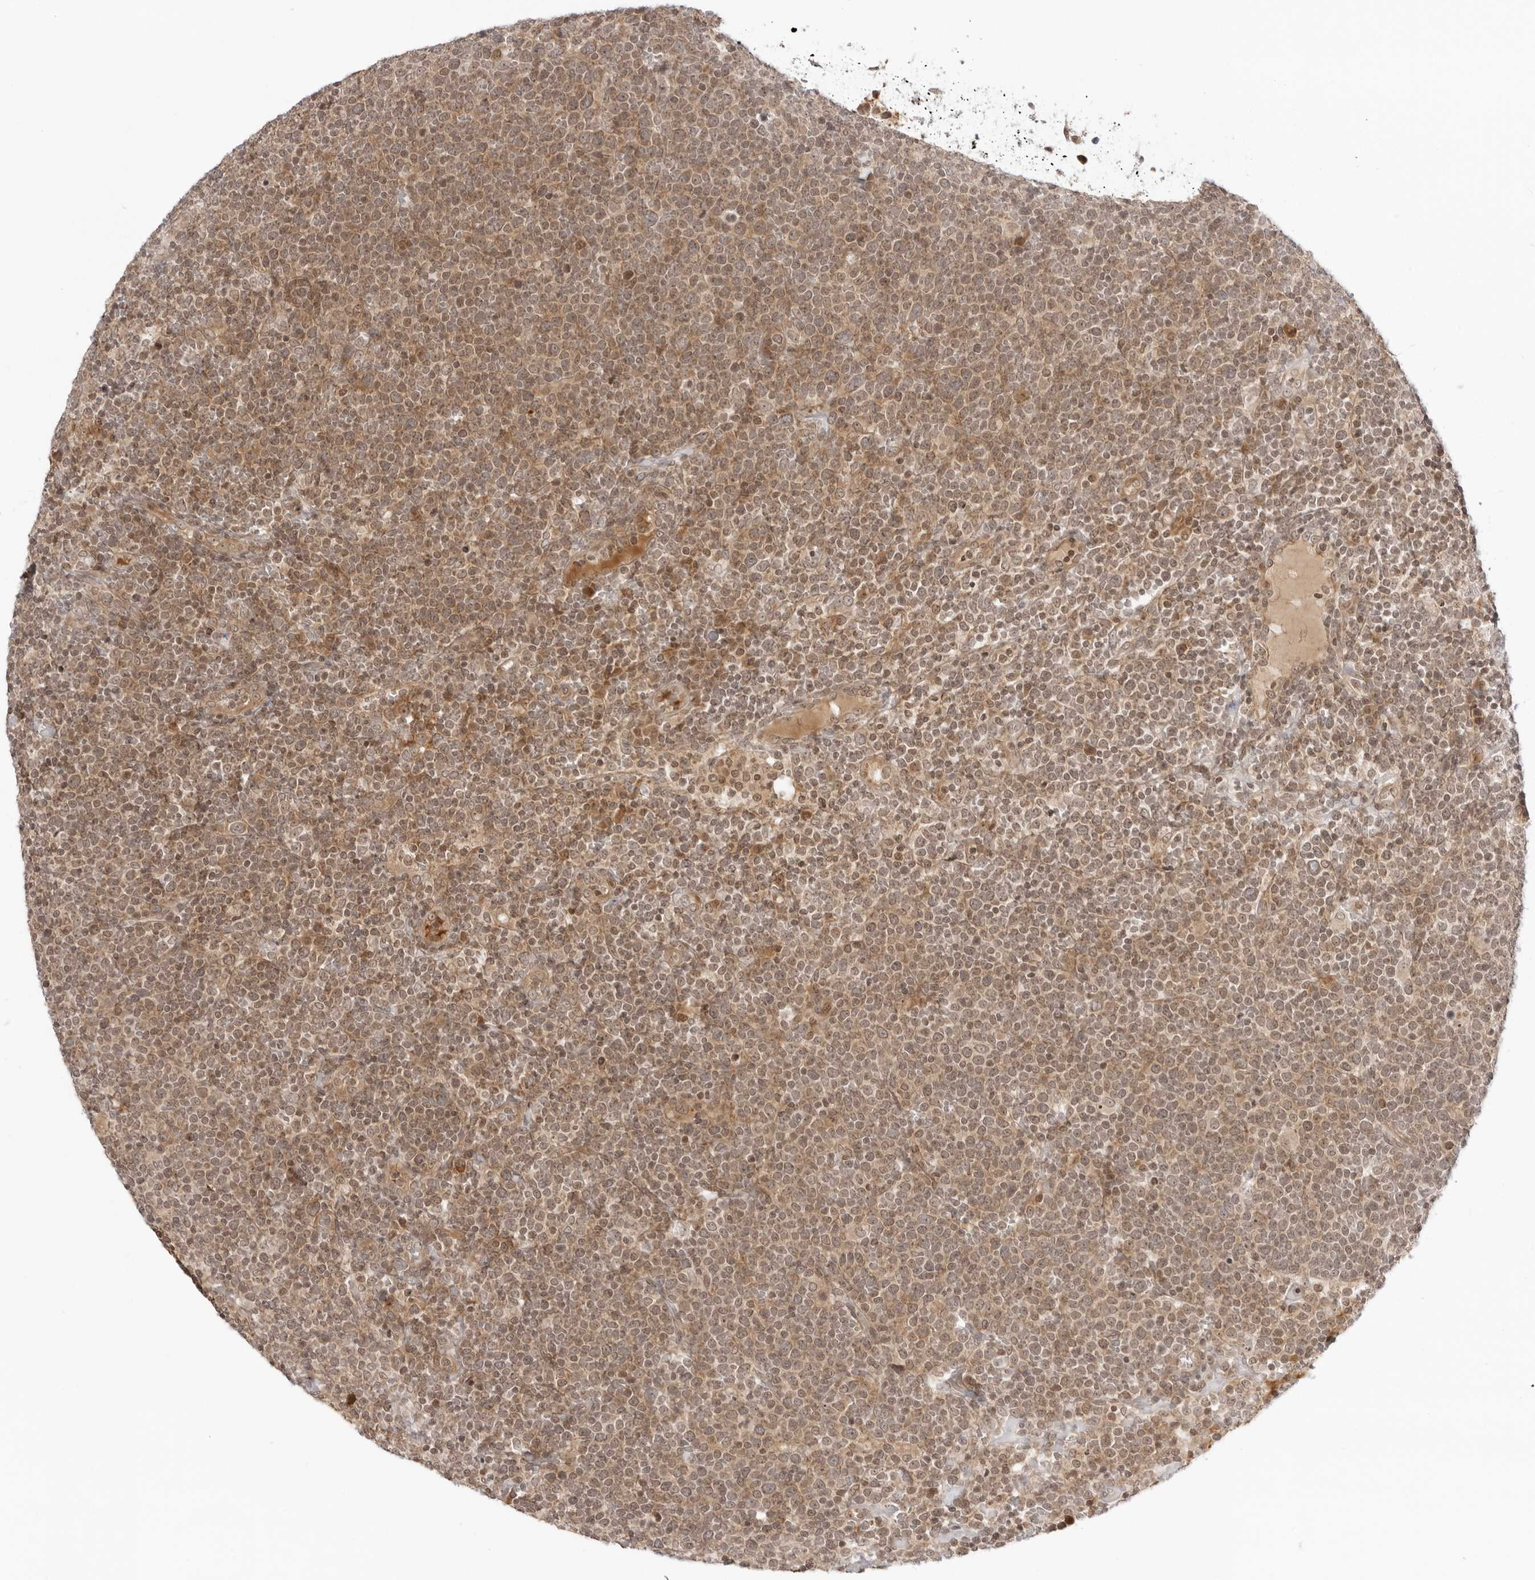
{"staining": {"intensity": "moderate", "quantity": ">75%", "location": "cytoplasmic/membranous,nuclear"}, "tissue": "lymphoma", "cell_type": "Tumor cells", "image_type": "cancer", "snomed": [{"axis": "morphology", "description": "Malignant lymphoma, non-Hodgkin's type, High grade"}, {"axis": "topography", "description": "Lymph node"}], "caption": "Lymphoma stained with a protein marker exhibits moderate staining in tumor cells.", "gene": "PRRC2C", "patient": {"sex": "male", "age": 61}}